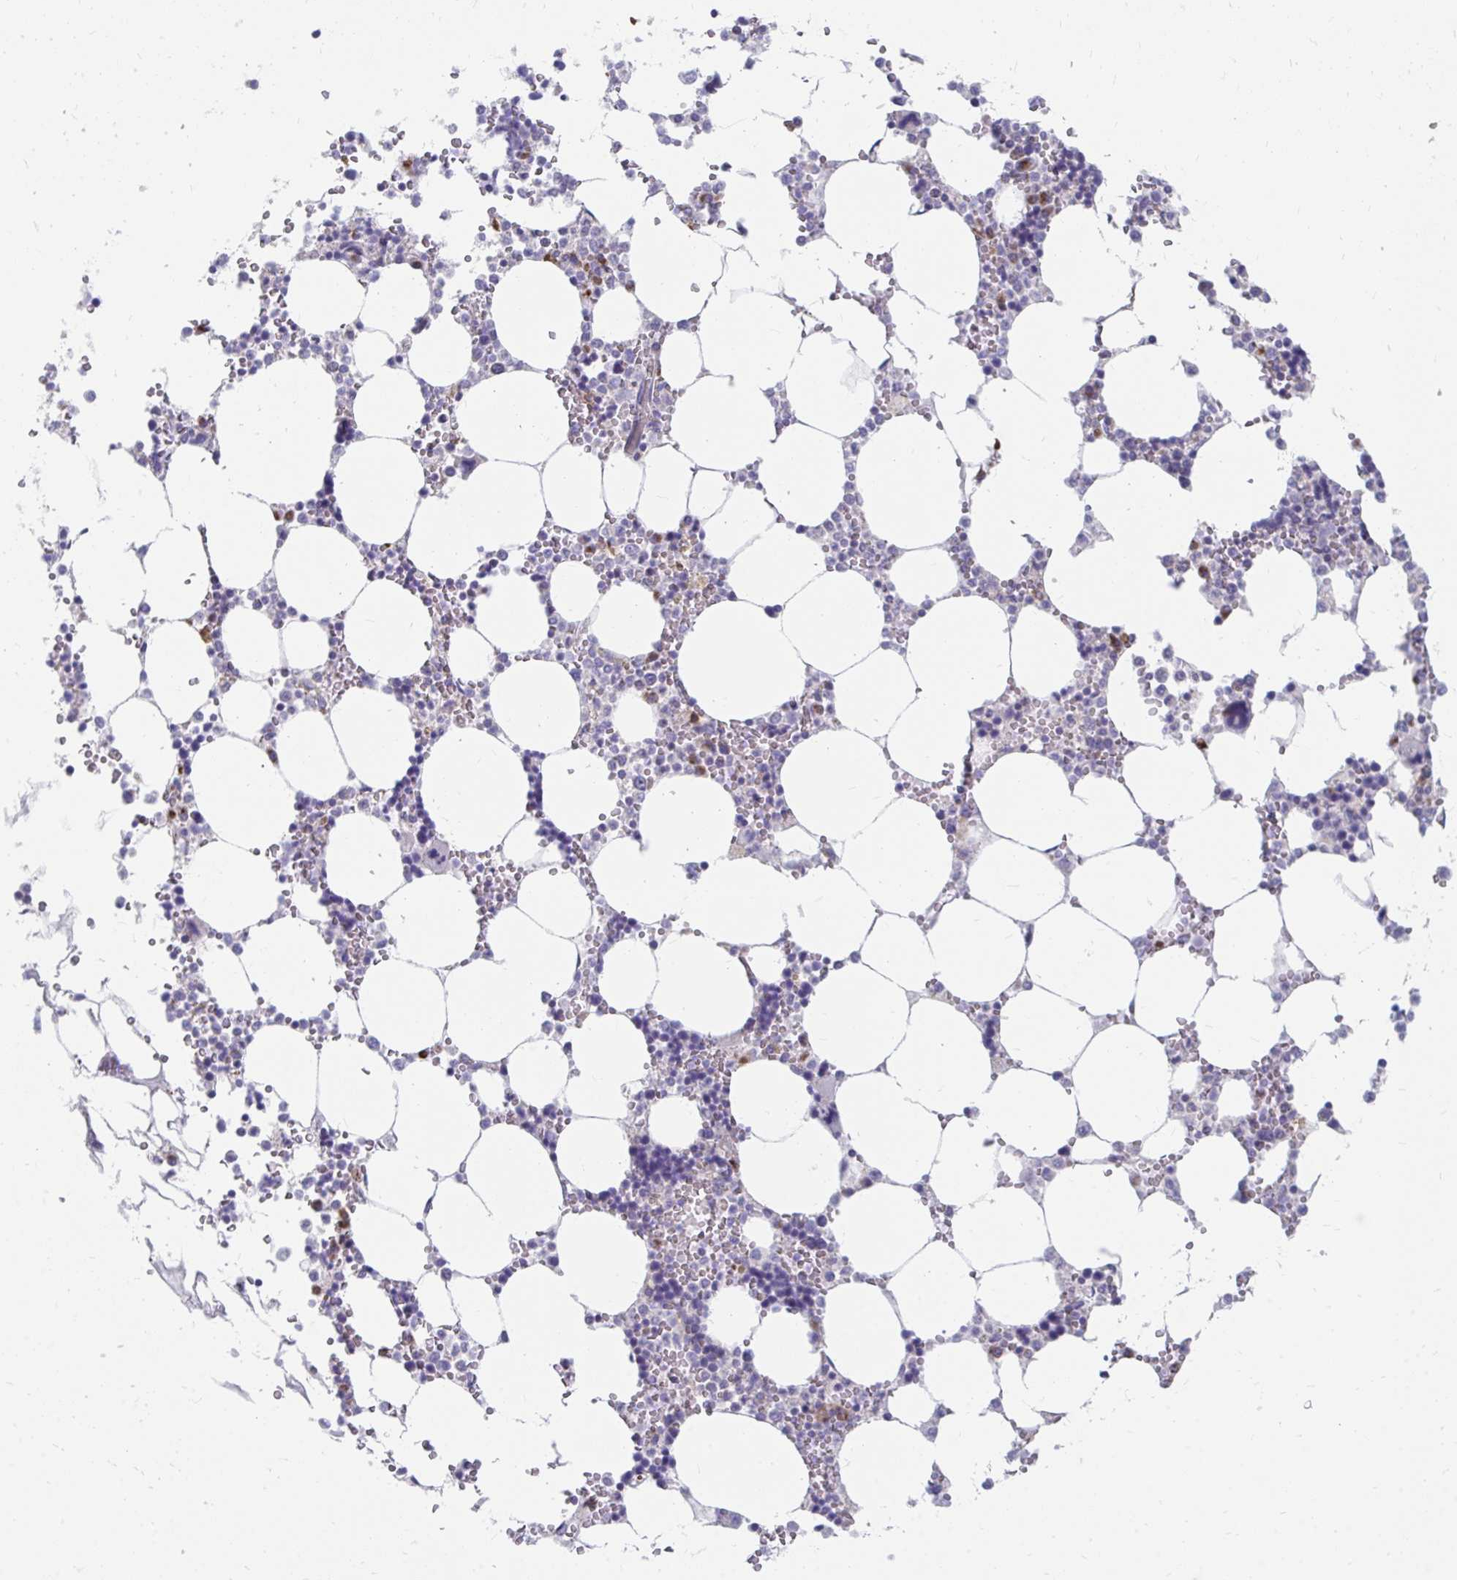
{"staining": {"intensity": "moderate", "quantity": "<25%", "location": "cytoplasmic/membranous"}, "tissue": "bone marrow", "cell_type": "Hematopoietic cells", "image_type": "normal", "snomed": [{"axis": "morphology", "description": "Normal tissue, NOS"}, {"axis": "topography", "description": "Bone marrow"}], "caption": "This micrograph reveals IHC staining of benign bone marrow, with low moderate cytoplasmic/membranous positivity in about <25% of hematopoietic cells.", "gene": "PABIR3", "patient": {"sex": "male", "age": 64}}